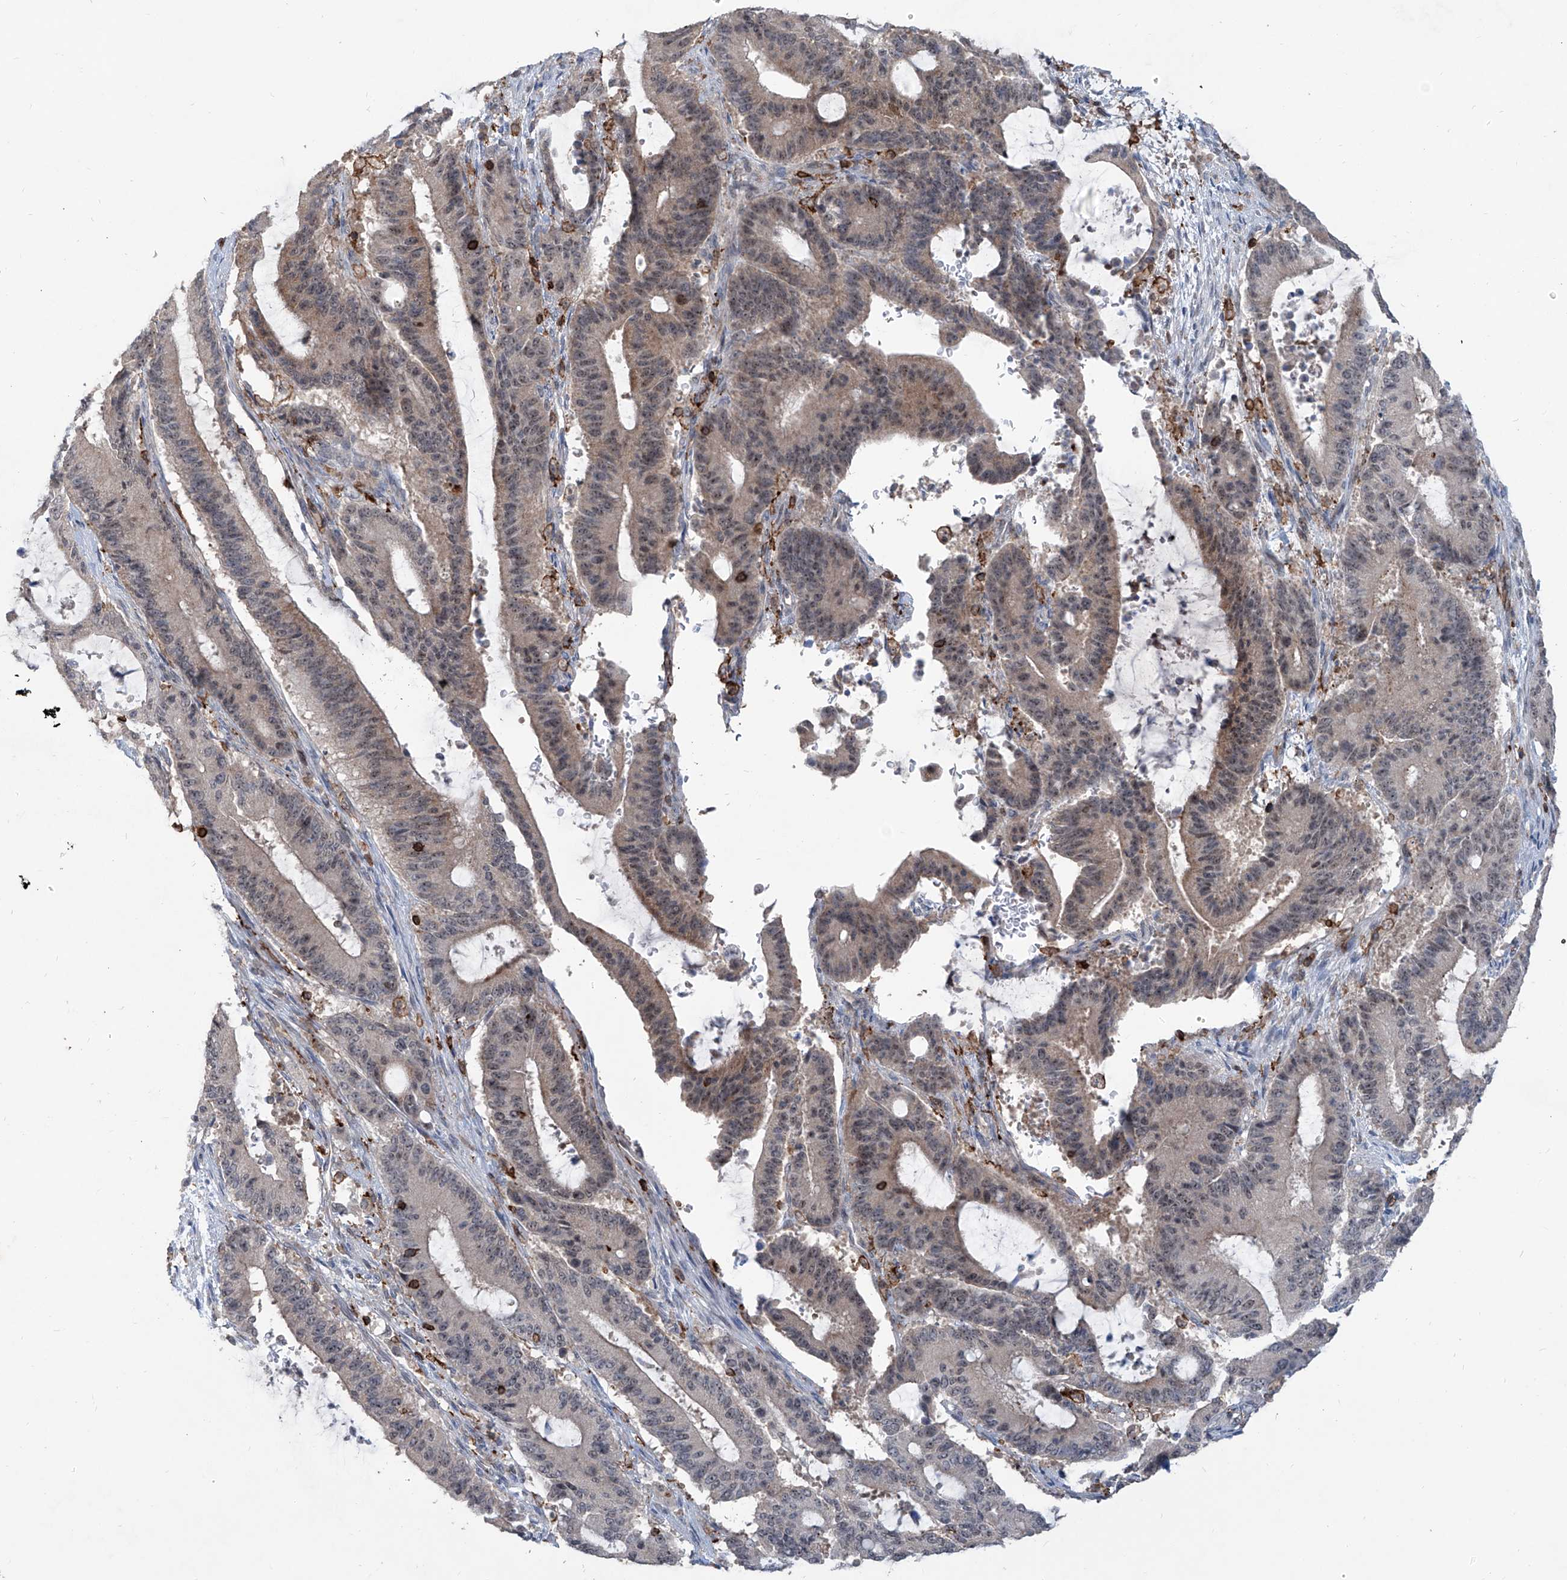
{"staining": {"intensity": "weak", "quantity": "<25%", "location": "cytoplasmic/membranous,nuclear"}, "tissue": "liver cancer", "cell_type": "Tumor cells", "image_type": "cancer", "snomed": [{"axis": "morphology", "description": "Cholangiocarcinoma"}, {"axis": "topography", "description": "Liver"}], "caption": "The histopathology image shows no significant staining in tumor cells of liver cancer. (DAB (3,3'-diaminobenzidine) immunohistochemistry with hematoxylin counter stain).", "gene": "ZBTB48", "patient": {"sex": "female", "age": 73}}